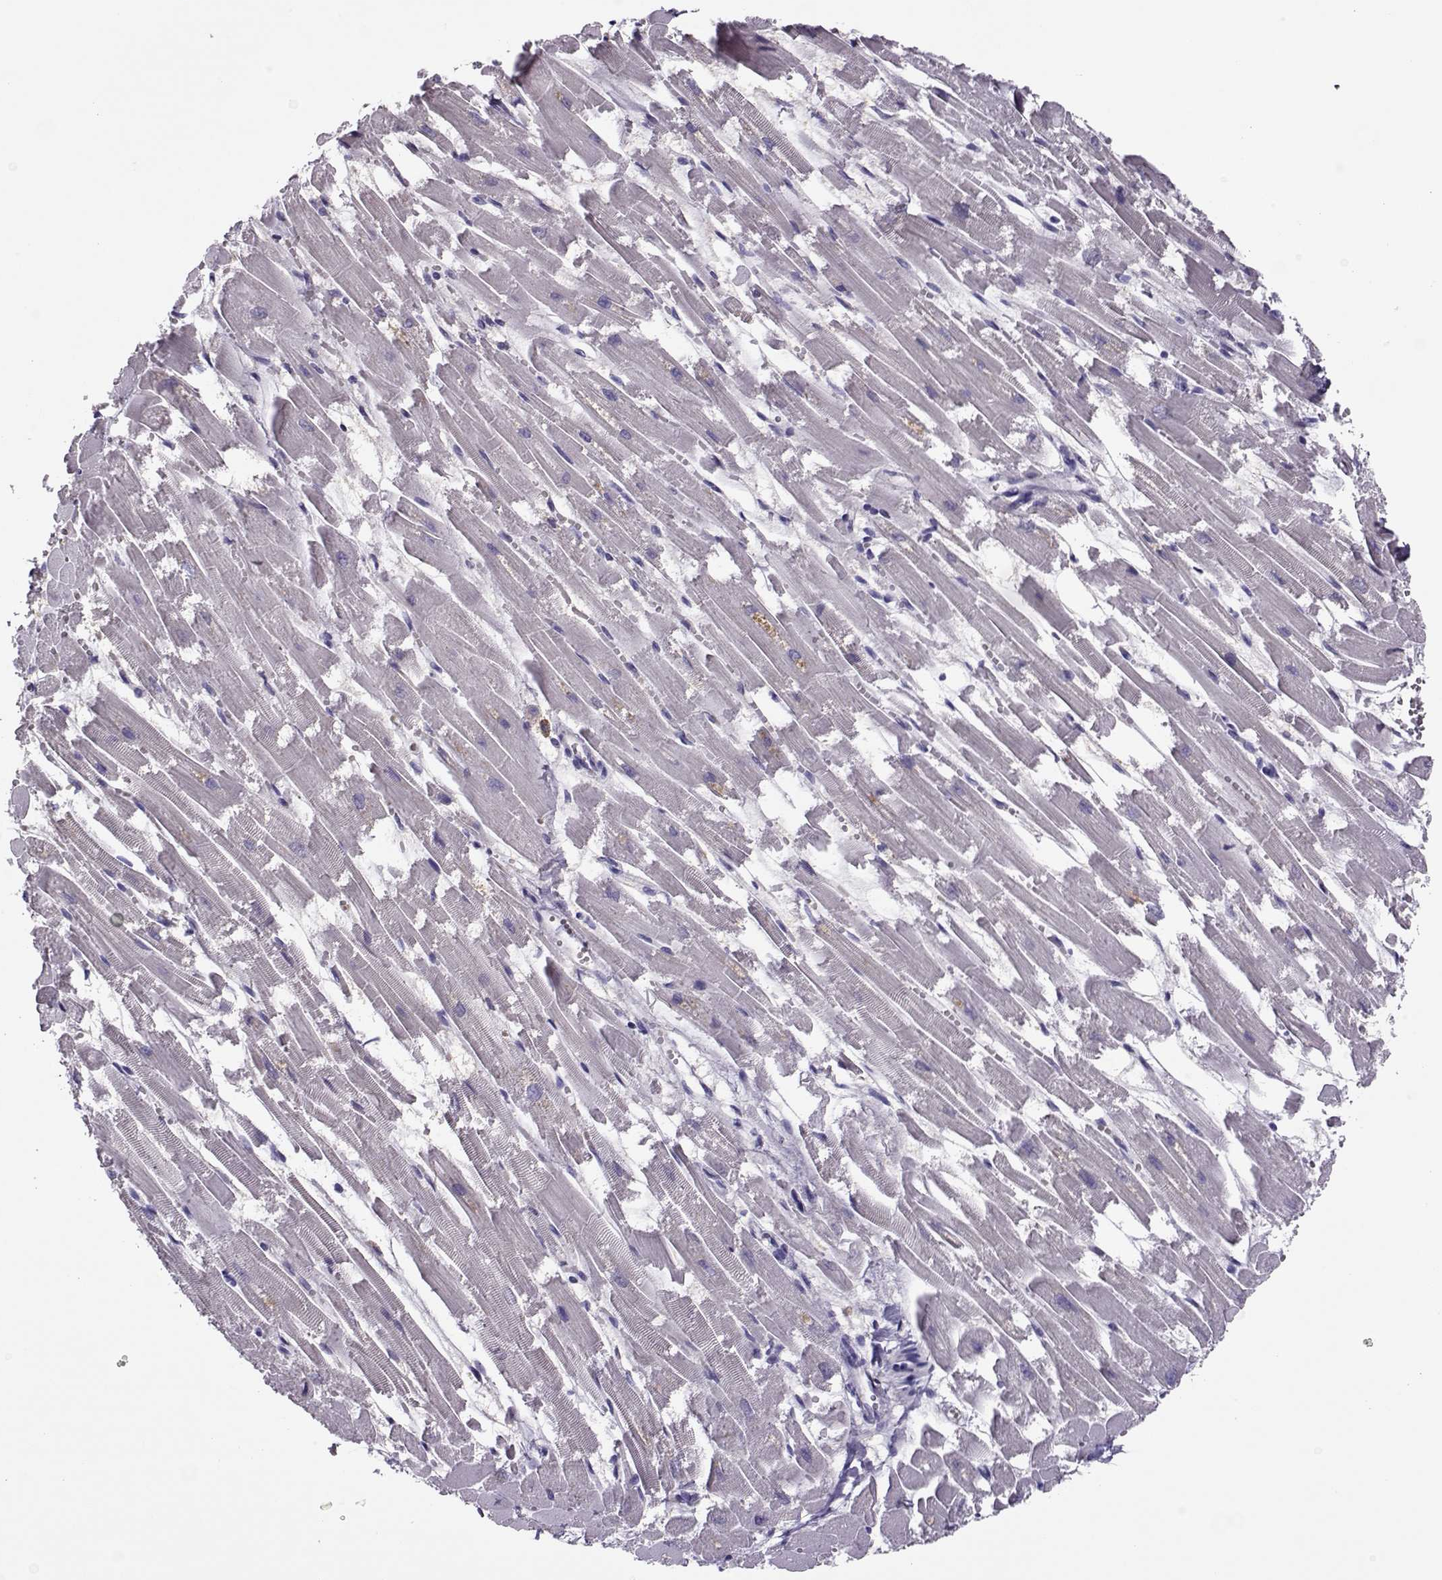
{"staining": {"intensity": "negative", "quantity": "none", "location": "none"}, "tissue": "heart muscle", "cell_type": "Cardiomyocytes", "image_type": "normal", "snomed": [{"axis": "morphology", "description": "Normal tissue, NOS"}, {"axis": "topography", "description": "Heart"}], "caption": "Histopathology image shows no significant protein positivity in cardiomyocytes of normal heart muscle. (DAB immunohistochemistry with hematoxylin counter stain).", "gene": "LINGO1", "patient": {"sex": "female", "age": 52}}